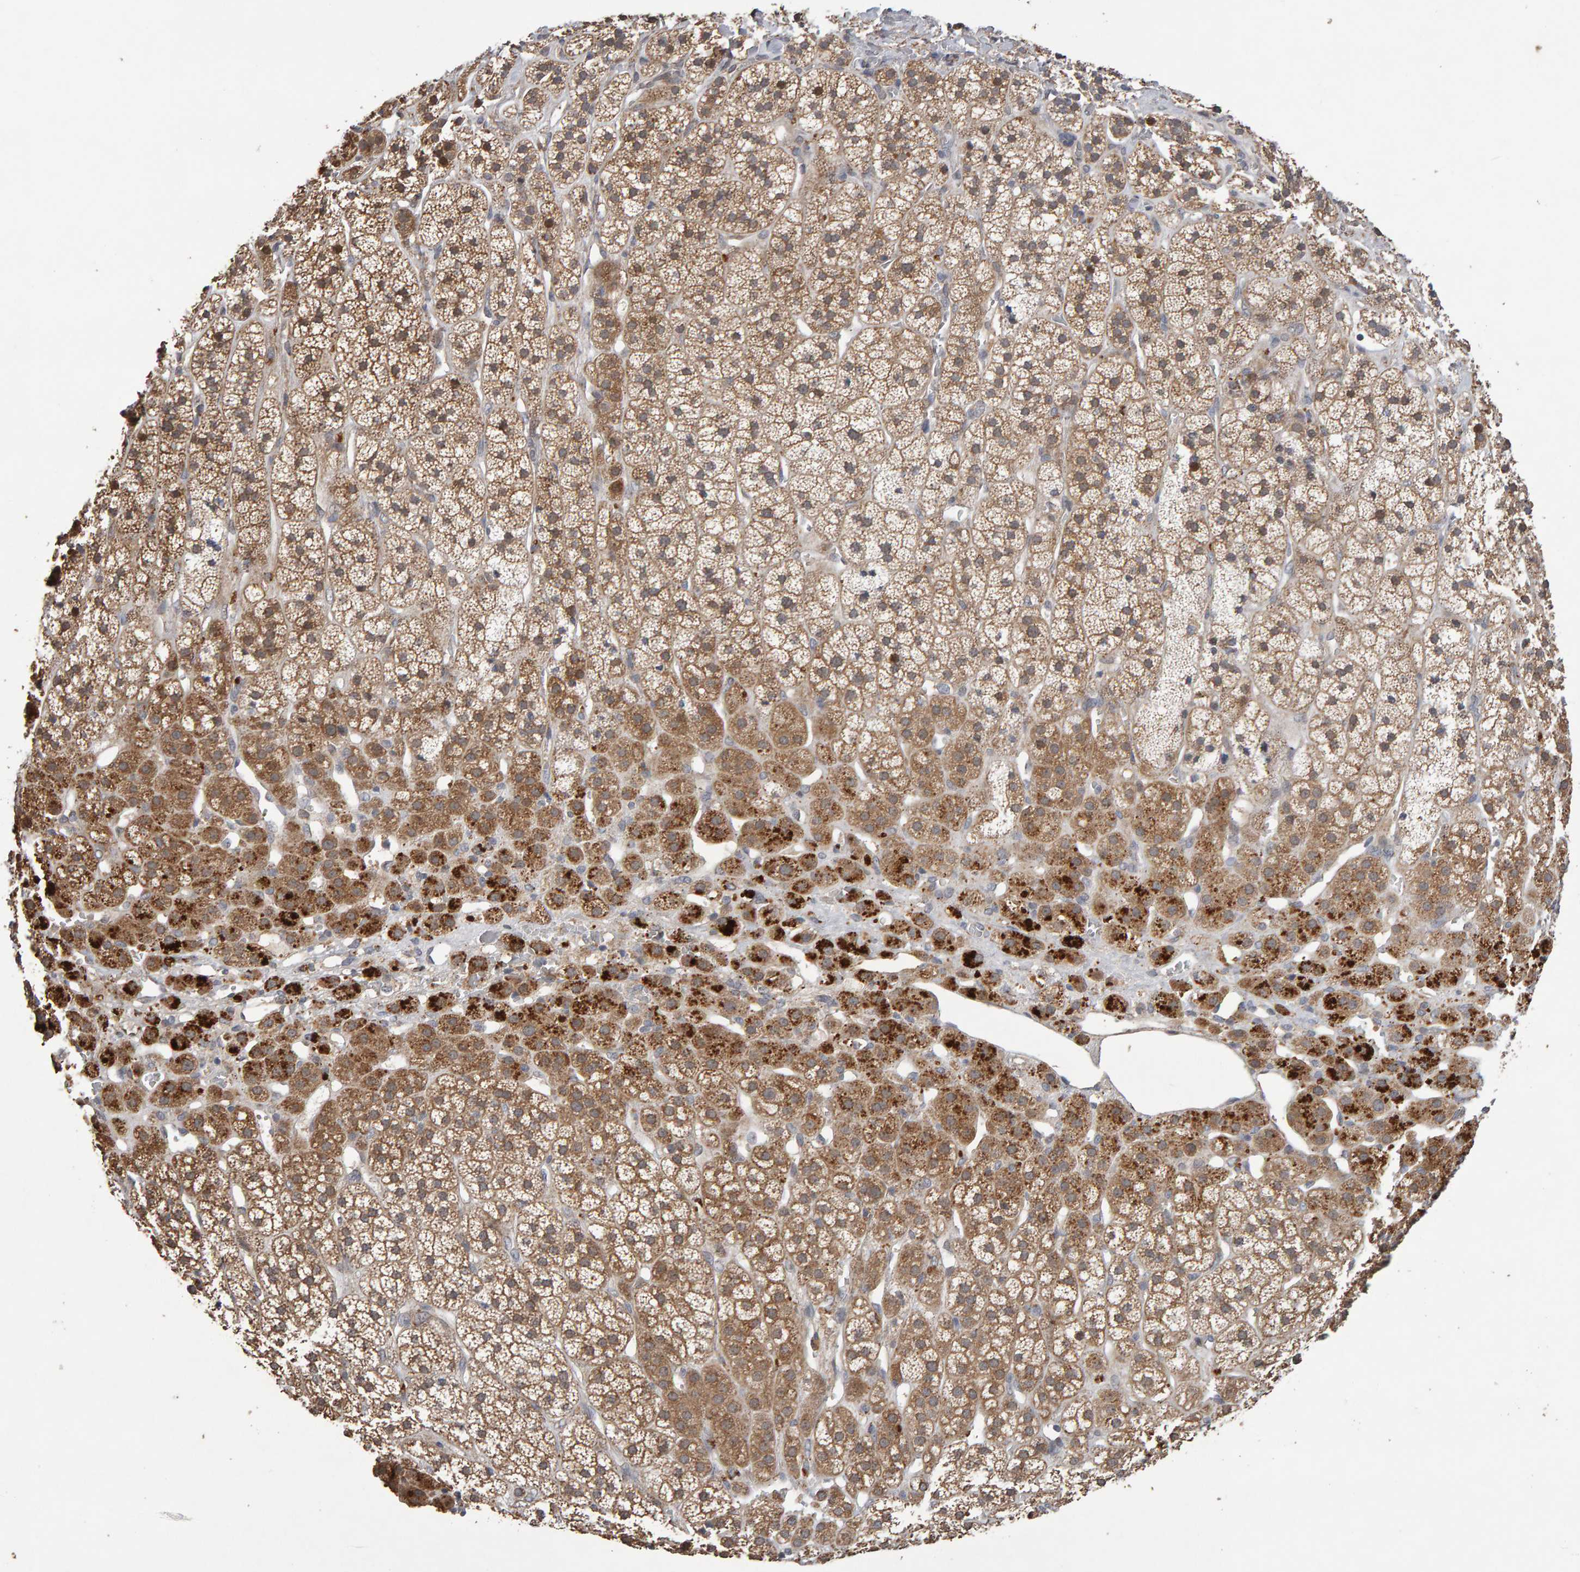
{"staining": {"intensity": "strong", "quantity": "25%-75%", "location": "cytoplasmic/membranous"}, "tissue": "adrenal gland", "cell_type": "Glandular cells", "image_type": "normal", "snomed": [{"axis": "morphology", "description": "Normal tissue, NOS"}, {"axis": "topography", "description": "Adrenal gland"}], "caption": "IHC of benign human adrenal gland exhibits high levels of strong cytoplasmic/membranous staining in about 25%-75% of glandular cells.", "gene": "COASY", "patient": {"sex": "male", "age": 56}}